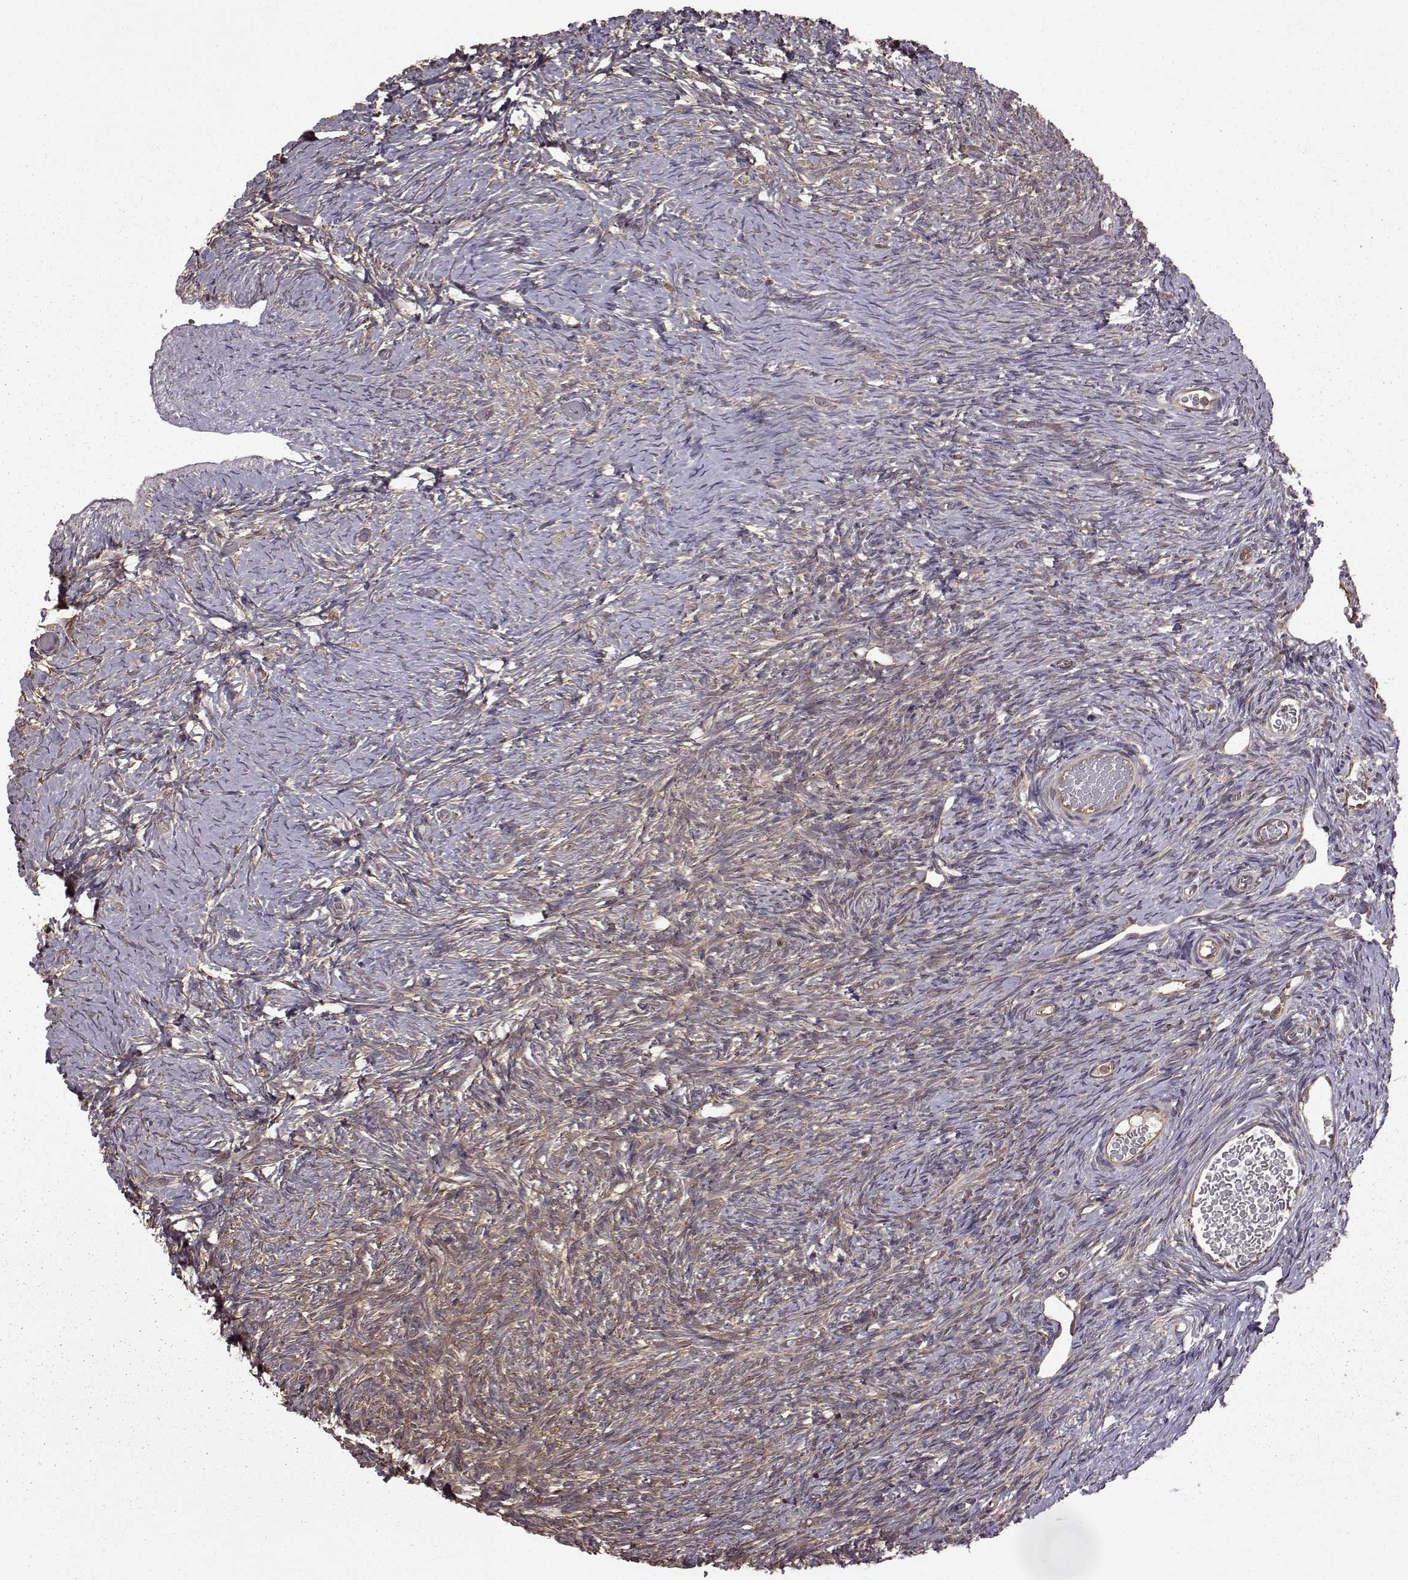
{"staining": {"intensity": "moderate", "quantity": ">75%", "location": "cytoplasmic/membranous"}, "tissue": "ovary", "cell_type": "Follicle cells", "image_type": "normal", "snomed": [{"axis": "morphology", "description": "Normal tissue, NOS"}, {"axis": "topography", "description": "Ovary"}], "caption": "Follicle cells display moderate cytoplasmic/membranous staining in about >75% of cells in normal ovary.", "gene": "NME1", "patient": {"sex": "female", "age": 39}}